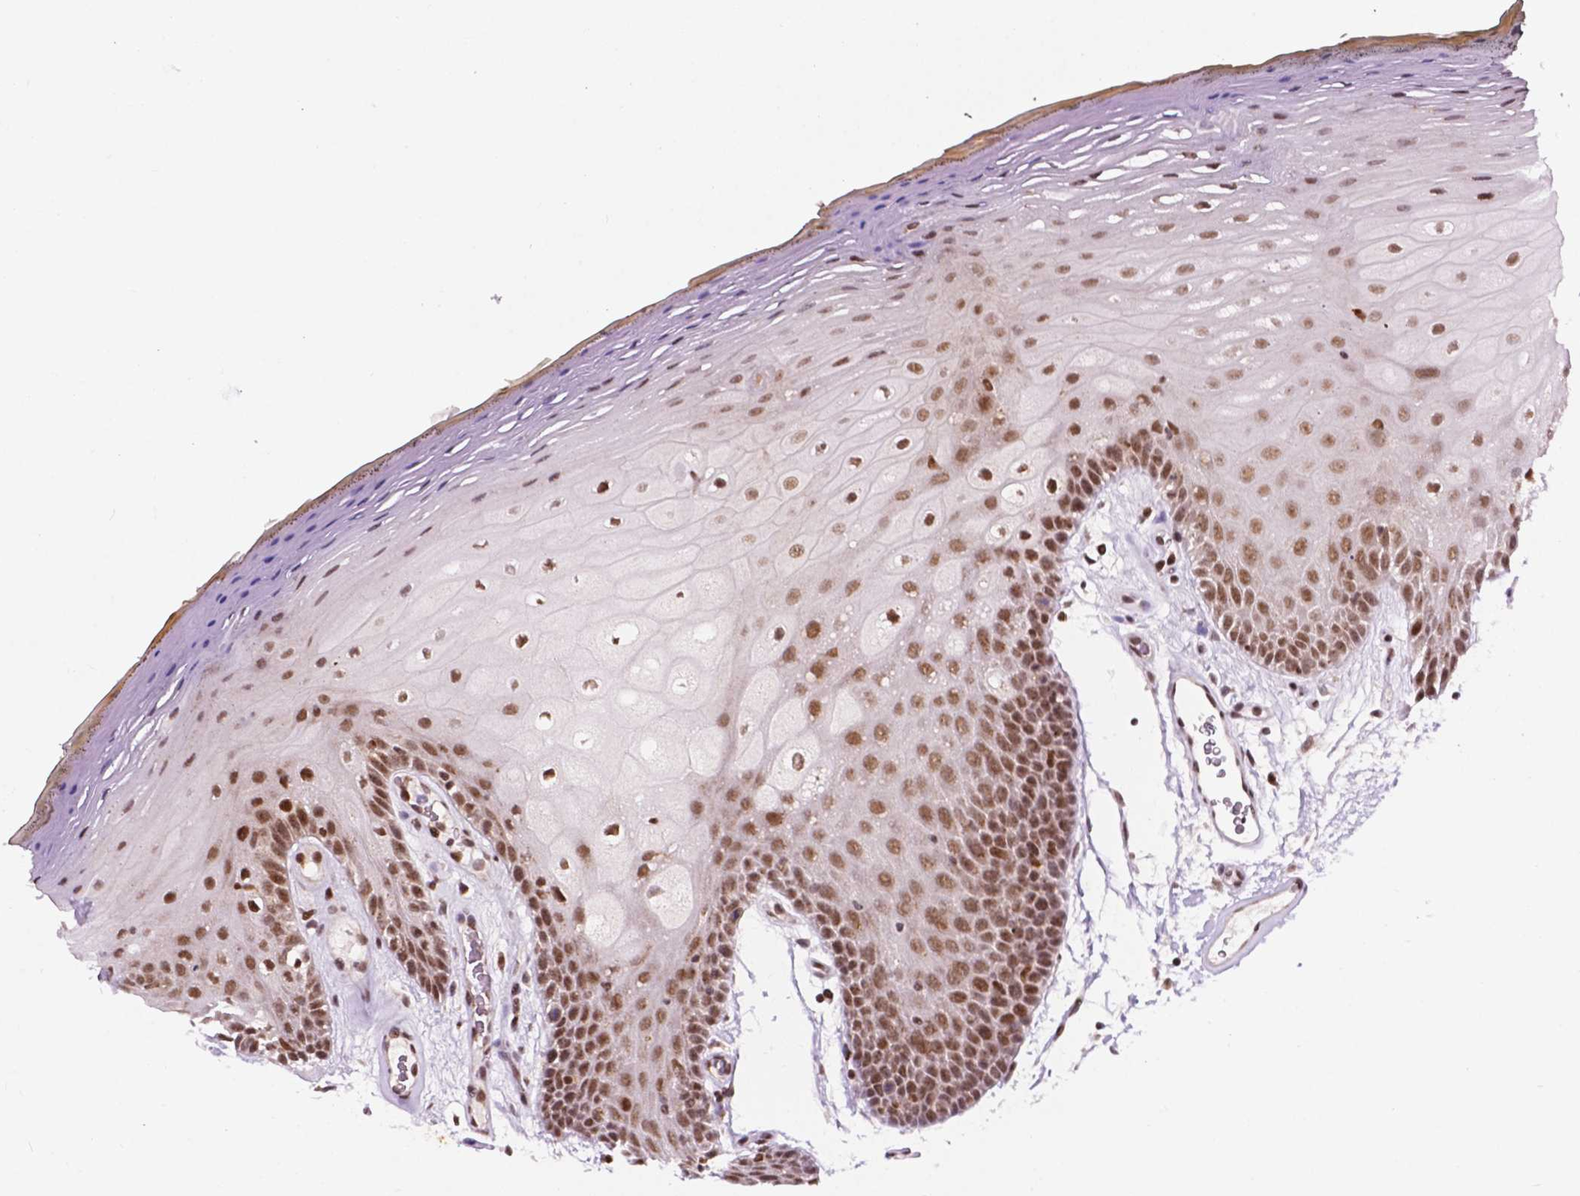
{"staining": {"intensity": "moderate", "quantity": ">75%", "location": "nuclear"}, "tissue": "oral mucosa", "cell_type": "Squamous epithelial cells", "image_type": "normal", "snomed": [{"axis": "morphology", "description": "Normal tissue, NOS"}, {"axis": "morphology", "description": "Squamous cell carcinoma, NOS"}, {"axis": "topography", "description": "Oral tissue"}, {"axis": "topography", "description": "Head-Neck"}], "caption": "Immunohistochemistry (IHC) micrograph of benign oral mucosa stained for a protein (brown), which demonstrates medium levels of moderate nuclear staining in approximately >75% of squamous epithelial cells.", "gene": "PER2", "patient": {"sex": "male", "age": 52}}